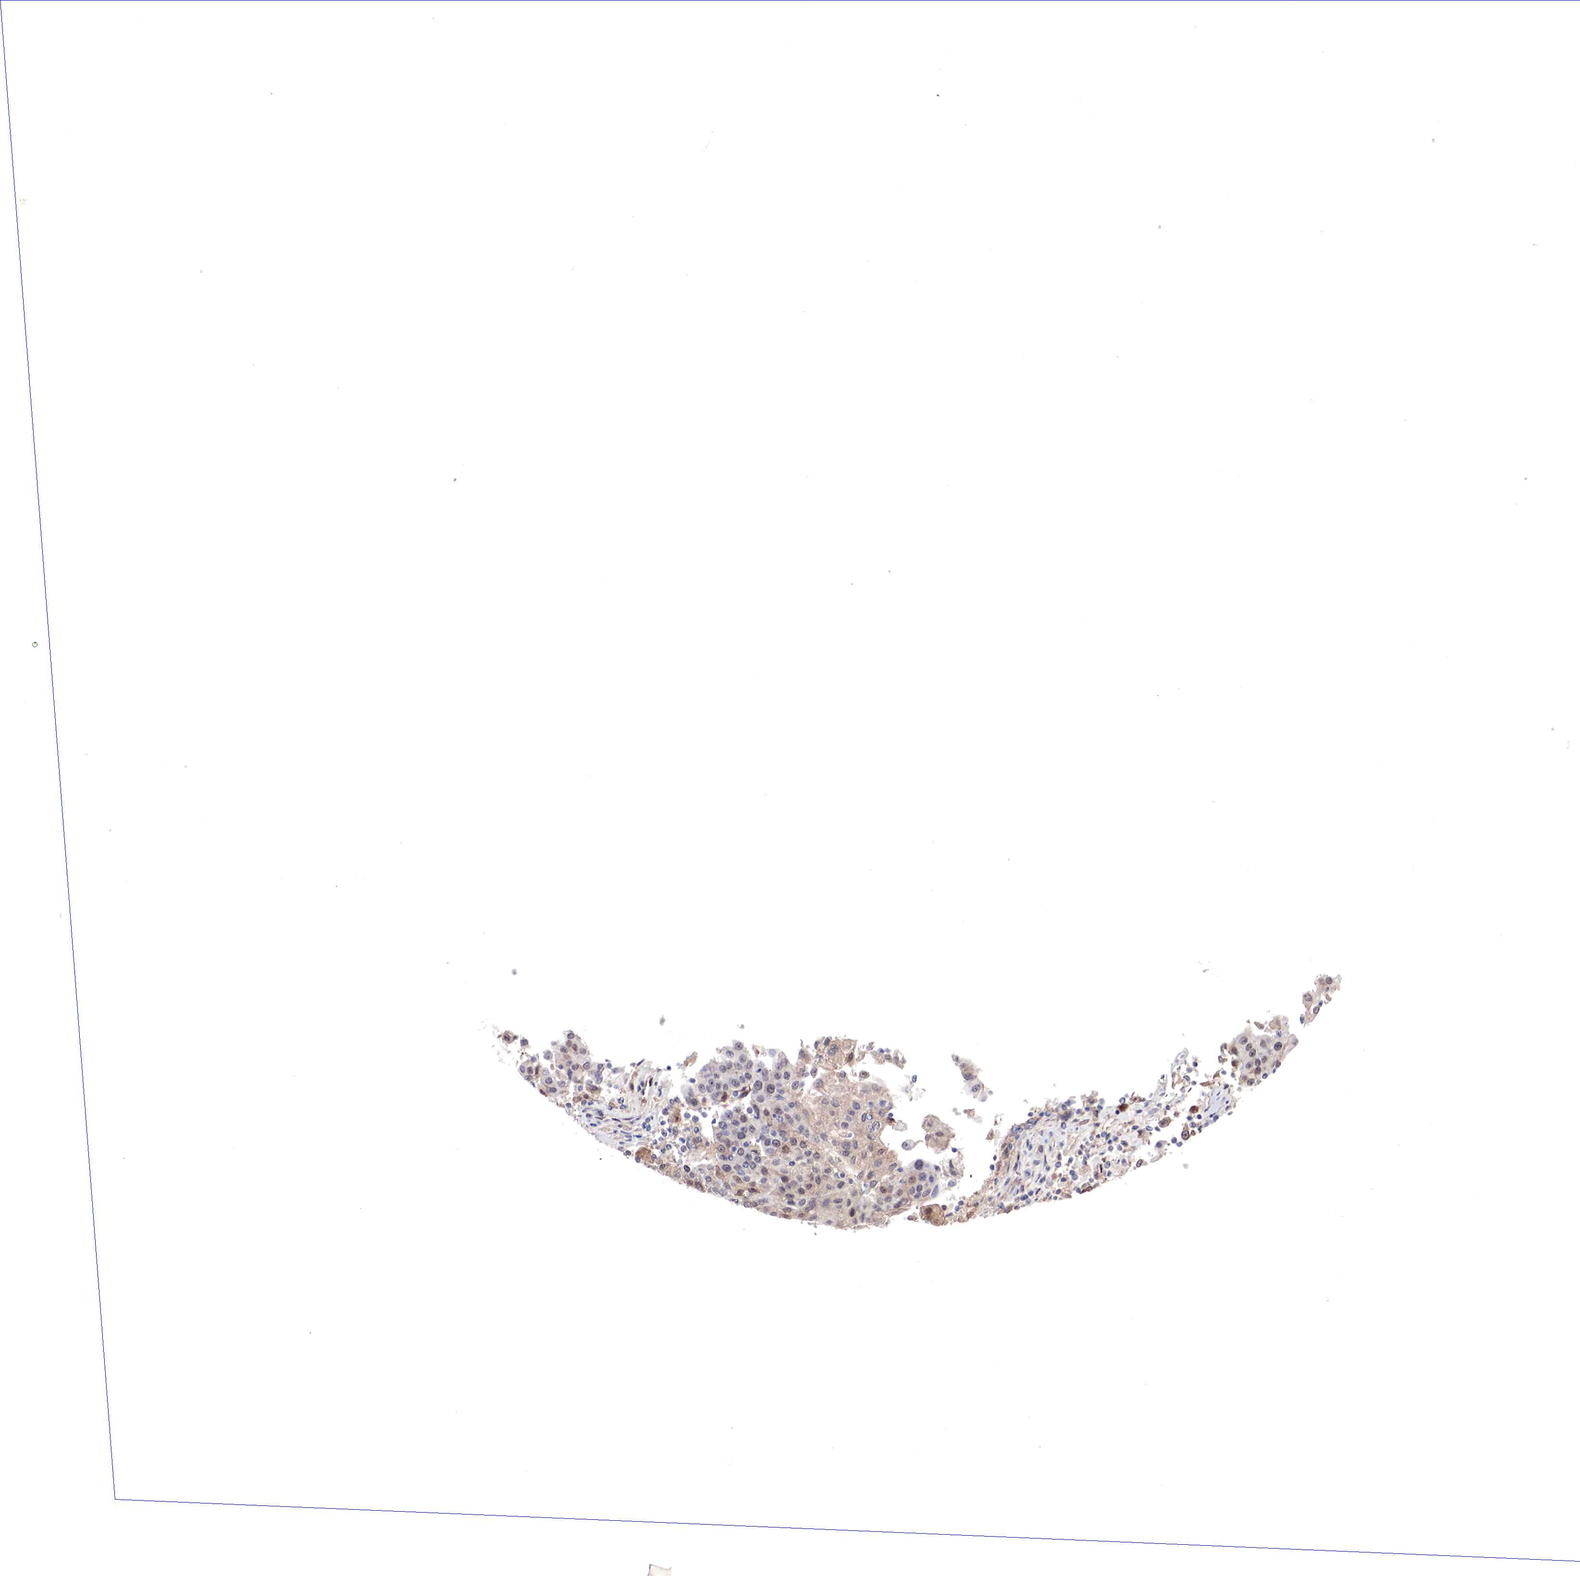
{"staining": {"intensity": "moderate", "quantity": "<25%", "location": "nuclear"}, "tissue": "urothelial cancer", "cell_type": "Tumor cells", "image_type": "cancer", "snomed": [{"axis": "morphology", "description": "Urothelial carcinoma, High grade"}, {"axis": "topography", "description": "Urinary bladder"}], "caption": "An immunohistochemistry histopathology image of tumor tissue is shown. Protein staining in brown shows moderate nuclear positivity in urothelial cancer within tumor cells. The staining was performed using DAB to visualize the protein expression in brown, while the nuclei were stained in blue with hematoxylin (Magnification: 20x).", "gene": "DACH2", "patient": {"sex": "female", "age": 85}}